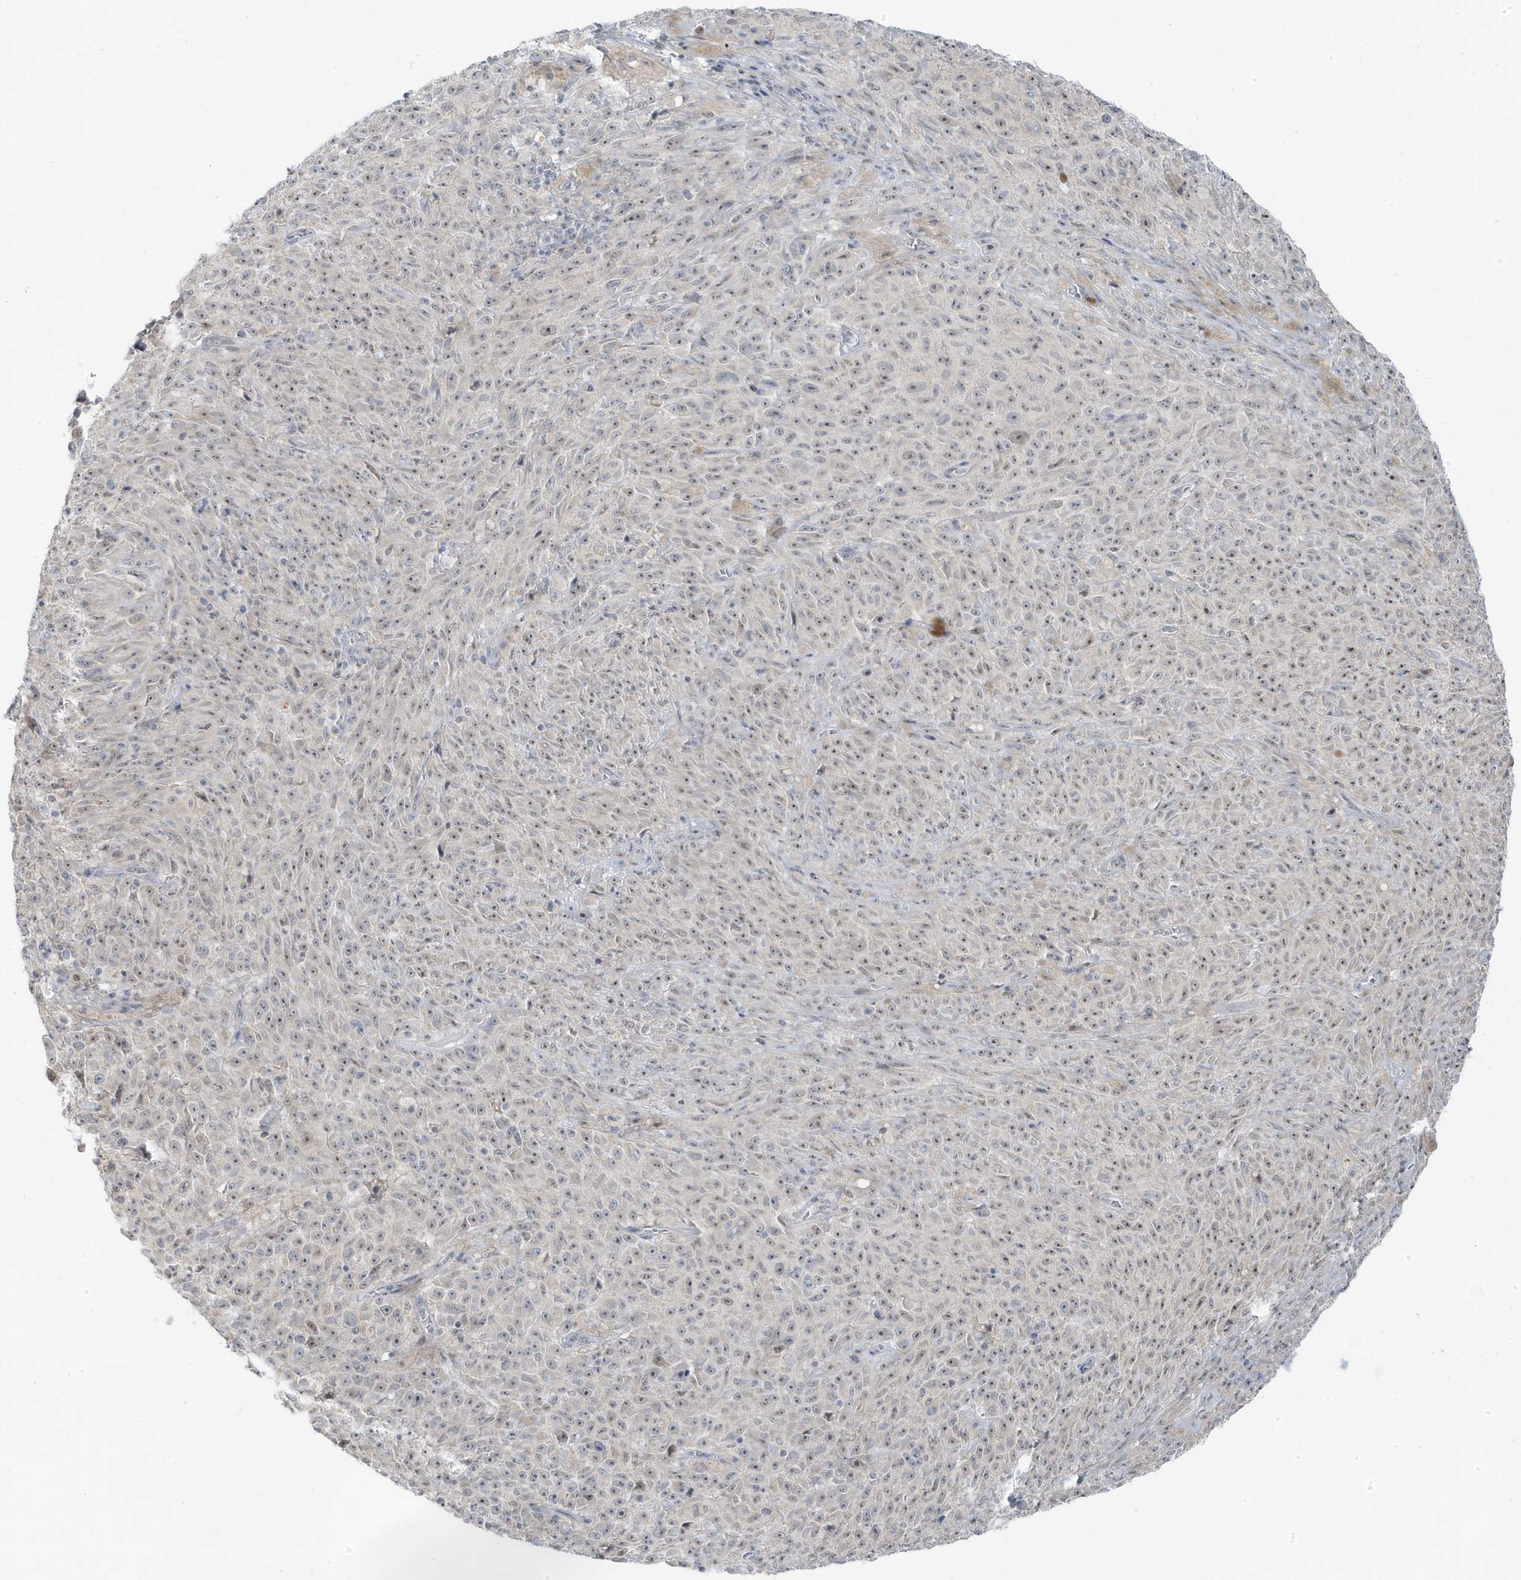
{"staining": {"intensity": "moderate", "quantity": "25%-75%", "location": "nuclear"}, "tissue": "melanoma", "cell_type": "Tumor cells", "image_type": "cancer", "snomed": [{"axis": "morphology", "description": "Malignant melanoma, NOS"}, {"axis": "topography", "description": "Skin"}], "caption": "Protein staining of malignant melanoma tissue exhibits moderate nuclear staining in about 25%-75% of tumor cells.", "gene": "TSEN15", "patient": {"sex": "female", "age": 82}}